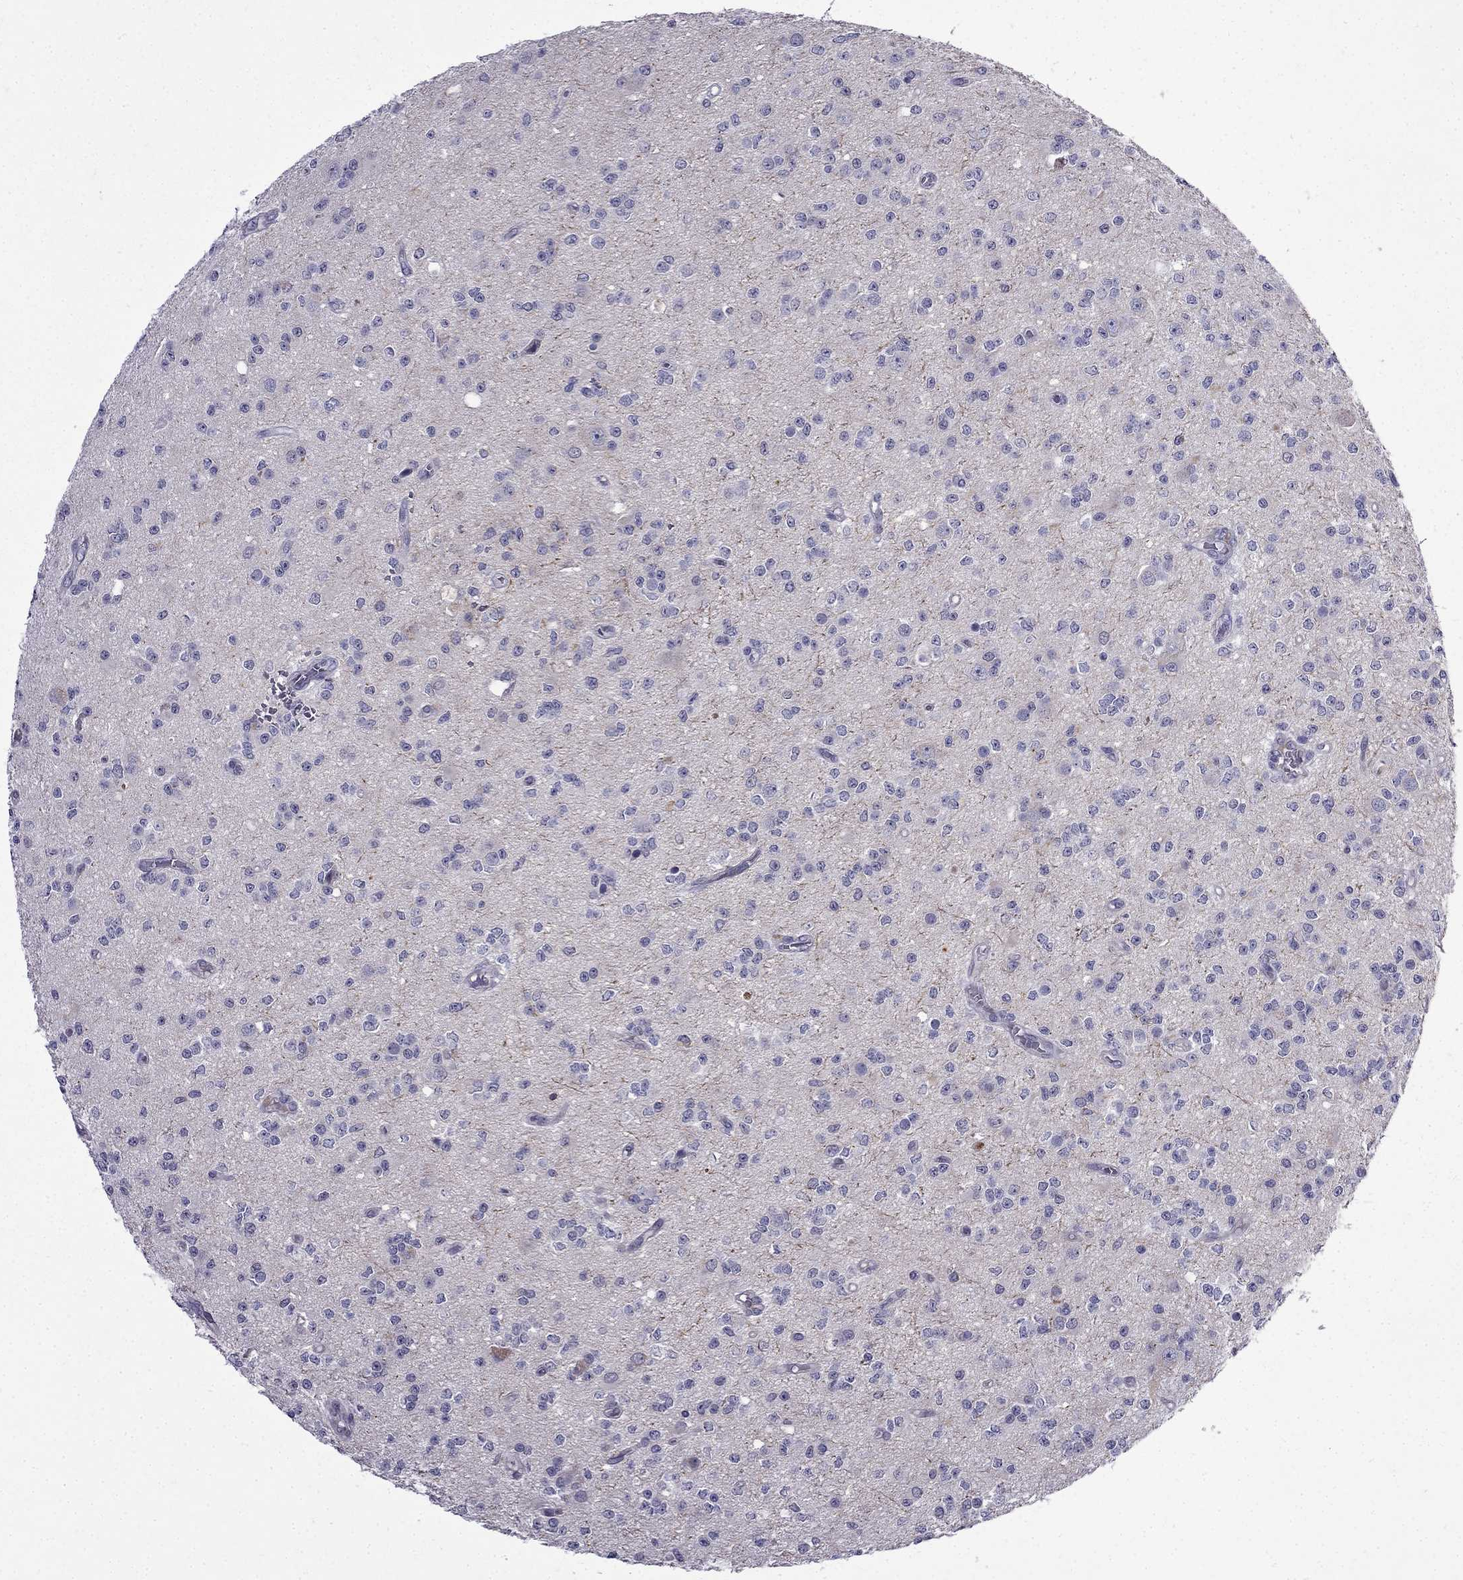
{"staining": {"intensity": "negative", "quantity": "none", "location": "none"}, "tissue": "glioma", "cell_type": "Tumor cells", "image_type": "cancer", "snomed": [{"axis": "morphology", "description": "Glioma, malignant, Low grade"}, {"axis": "topography", "description": "Brain"}], "caption": "Immunohistochemical staining of human malignant glioma (low-grade) shows no significant staining in tumor cells. Nuclei are stained in blue.", "gene": "PI16", "patient": {"sex": "female", "age": 45}}